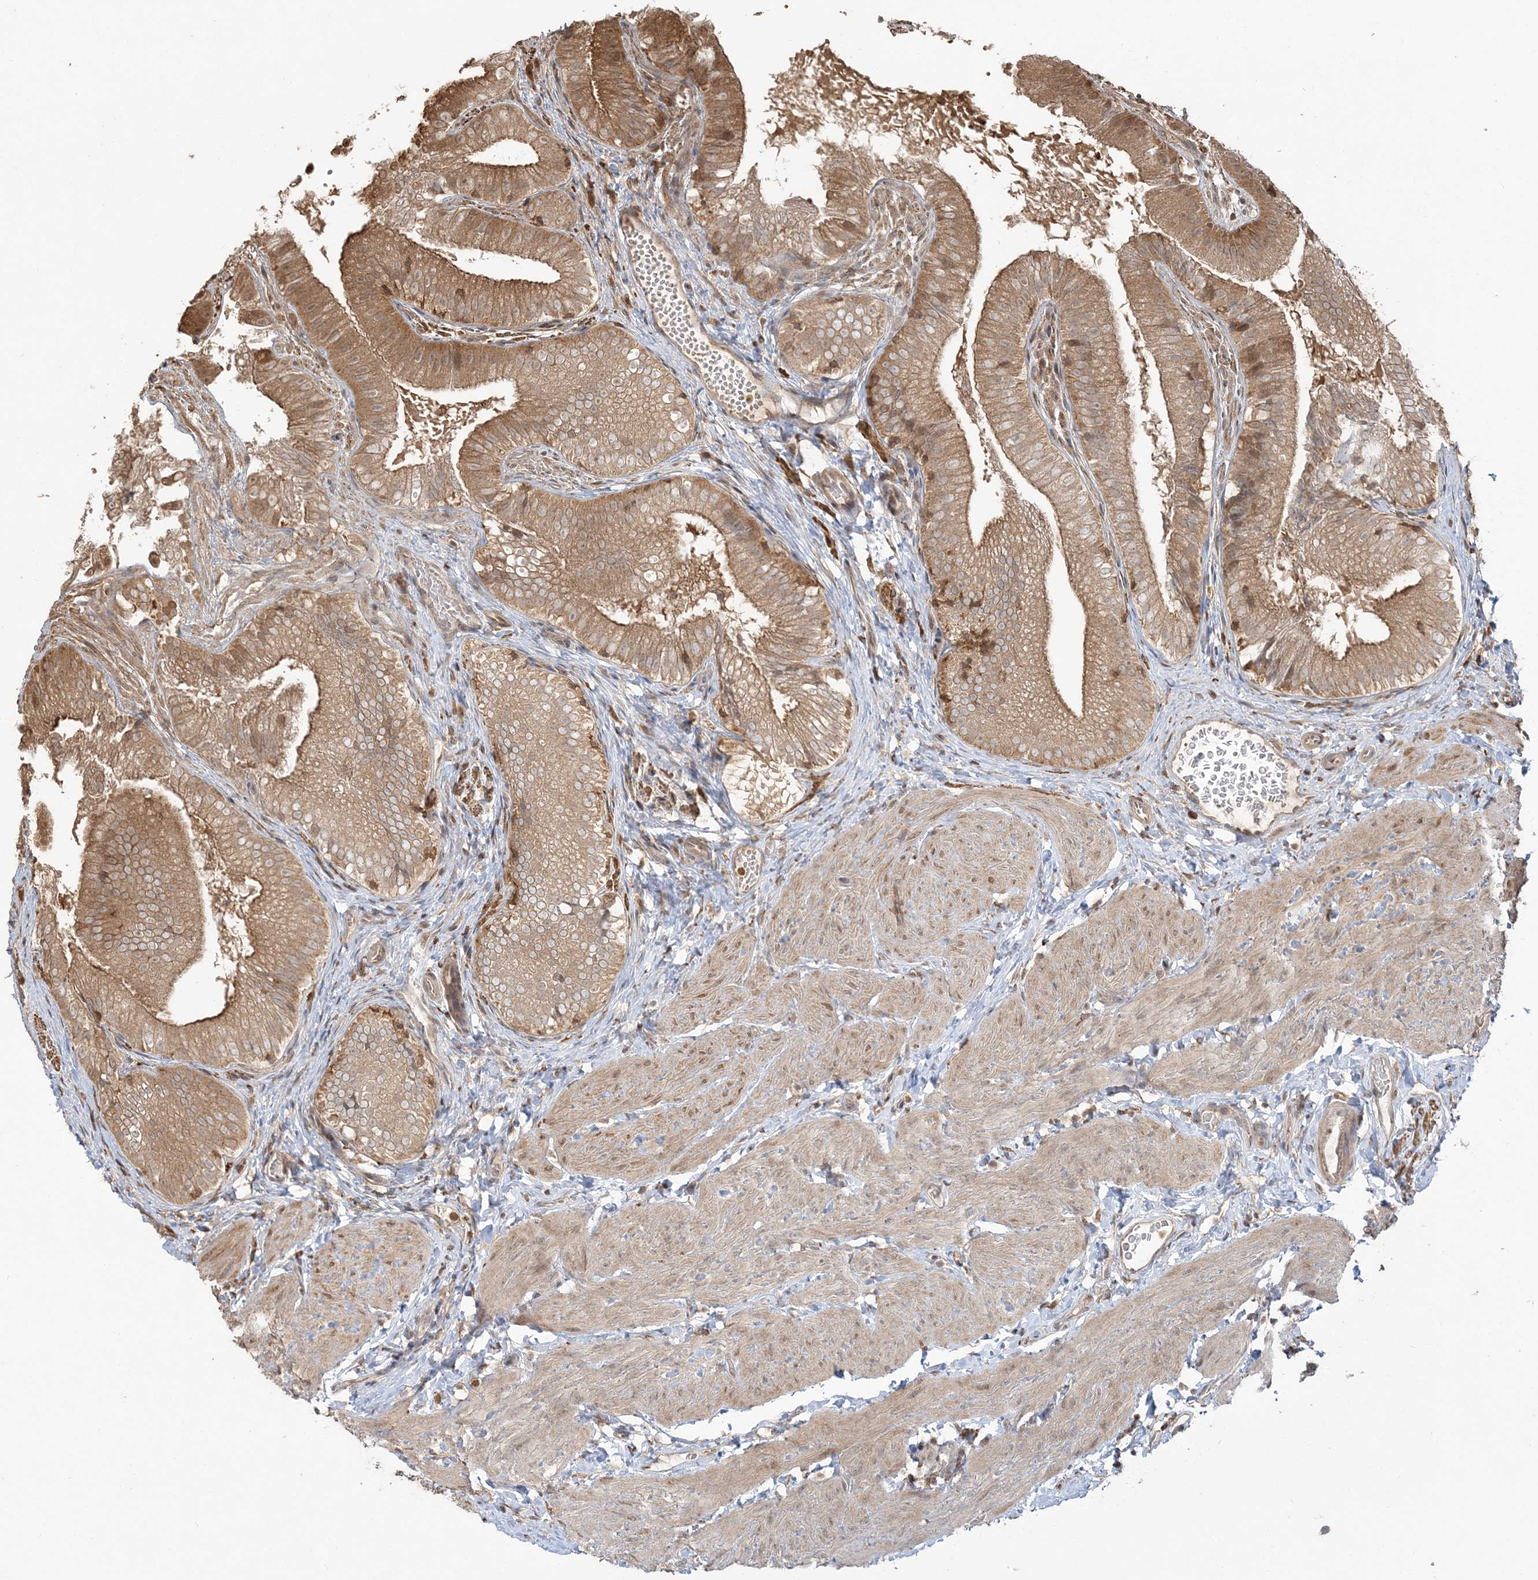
{"staining": {"intensity": "moderate", "quantity": ">75%", "location": "cytoplasmic/membranous,nuclear"}, "tissue": "gallbladder", "cell_type": "Glandular cells", "image_type": "normal", "snomed": [{"axis": "morphology", "description": "Normal tissue, NOS"}, {"axis": "topography", "description": "Gallbladder"}], "caption": "A brown stain highlights moderate cytoplasmic/membranous,nuclear staining of a protein in glandular cells of normal human gallbladder. The staining is performed using DAB (3,3'-diaminobenzidine) brown chromogen to label protein expression. The nuclei are counter-stained blue using hematoxylin.", "gene": "CAB39", "patient": {"sex": "female", "age": 30}}